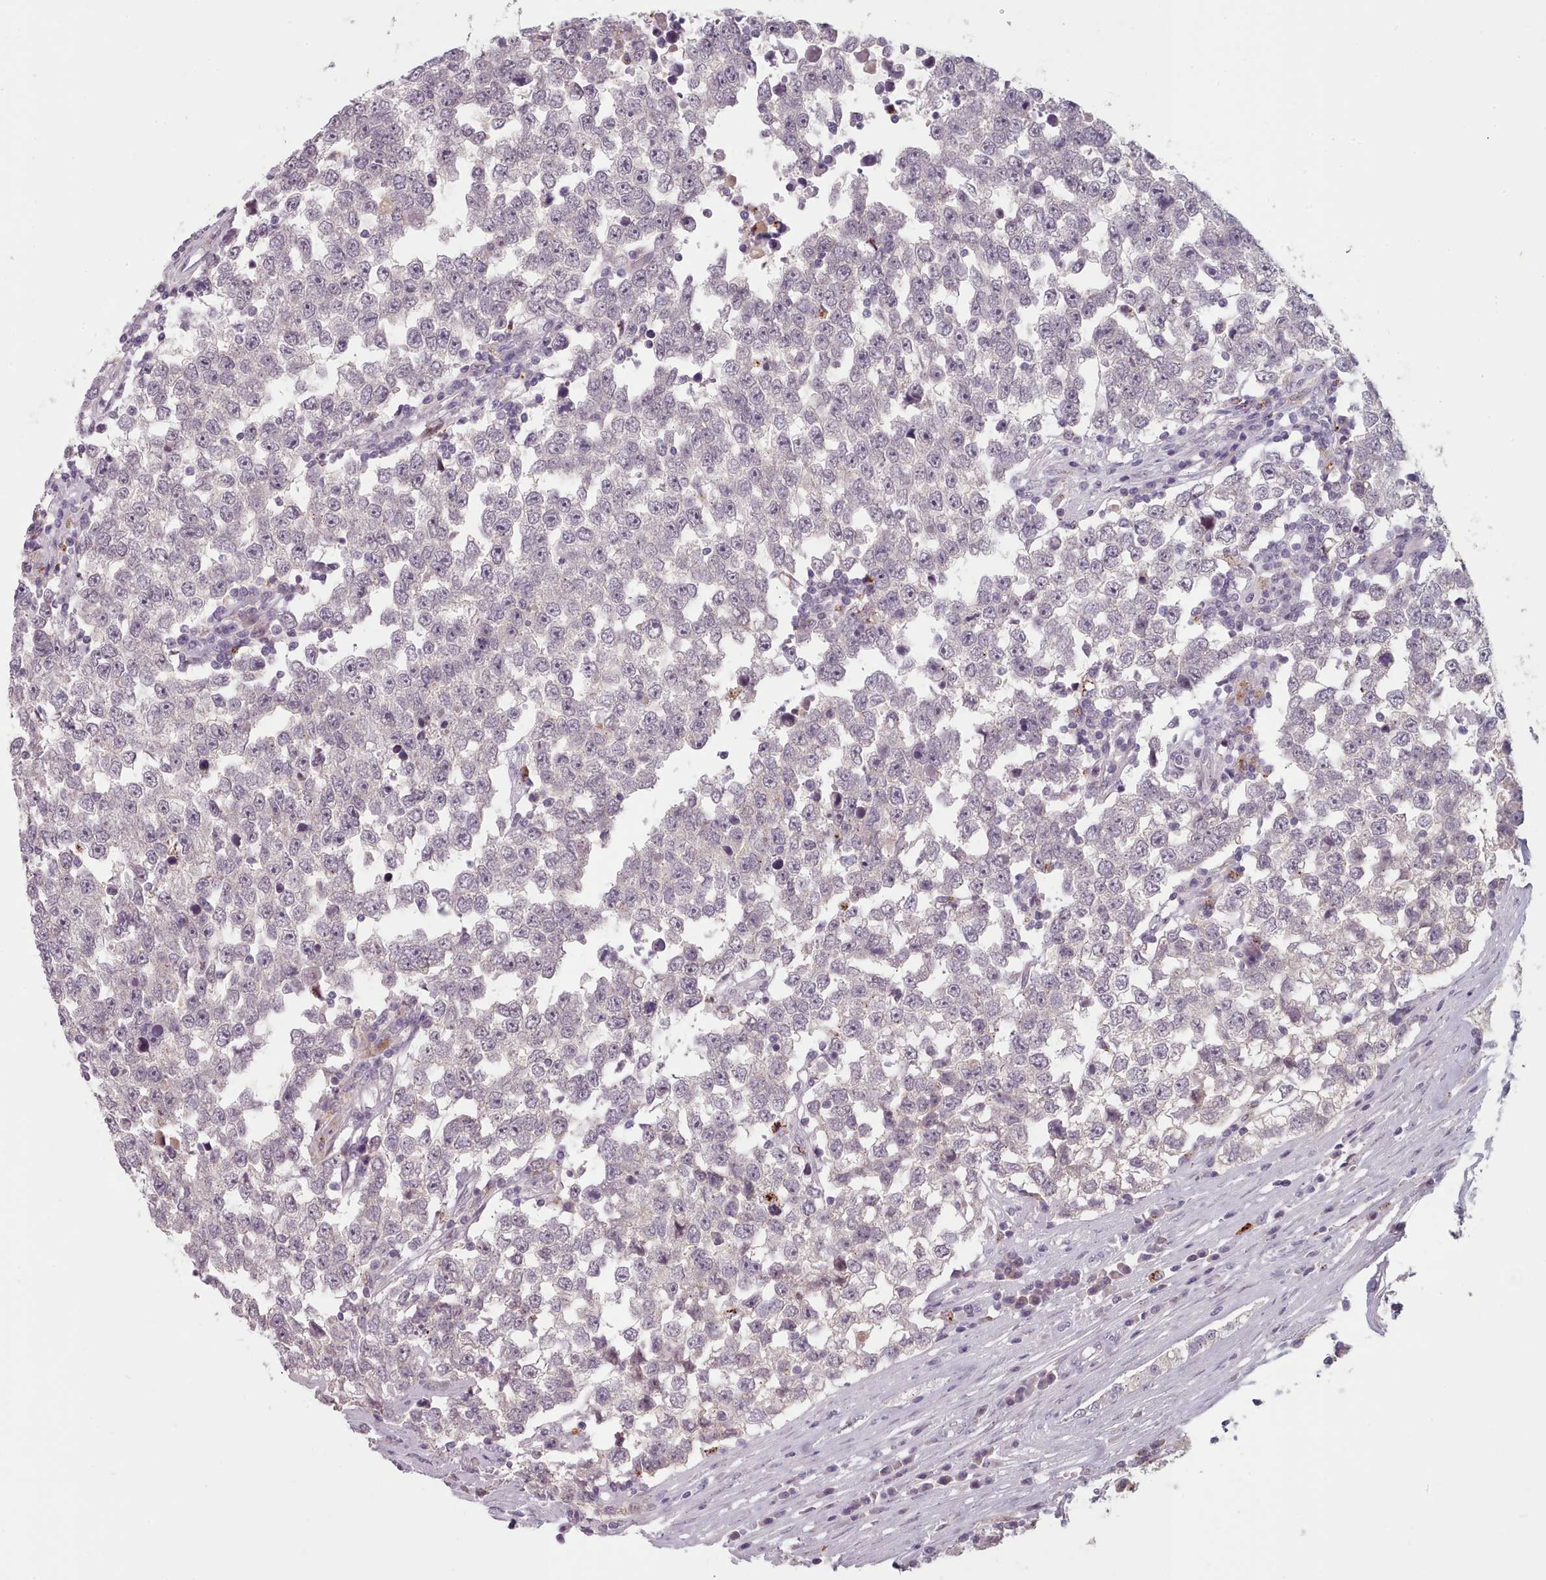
{"staining": {"intensity": "negative", "quantity": "none", "location": "none"}, "tissue": "testis cancer", "cell_type": "Tumor cells", "image_type": "cancer", "snomed": [{"axis": "morphology", "description": "Seminoma, NOS"}, {"axis": "morphology", "description": "Carcinoma, Embryonal, NOS"}, {"axis": "topography", "description": "Testis"}], "caption": "Testis cancer was stained to show a protein in brown. There is no significant staining in tumor cells. Brightfield microscopy of IHC stained with DAB (brown) and hematoxylin (blue), captured at high magnification.", "gene": "PBX4", "patient": {"sex": "male", "age": 28}}